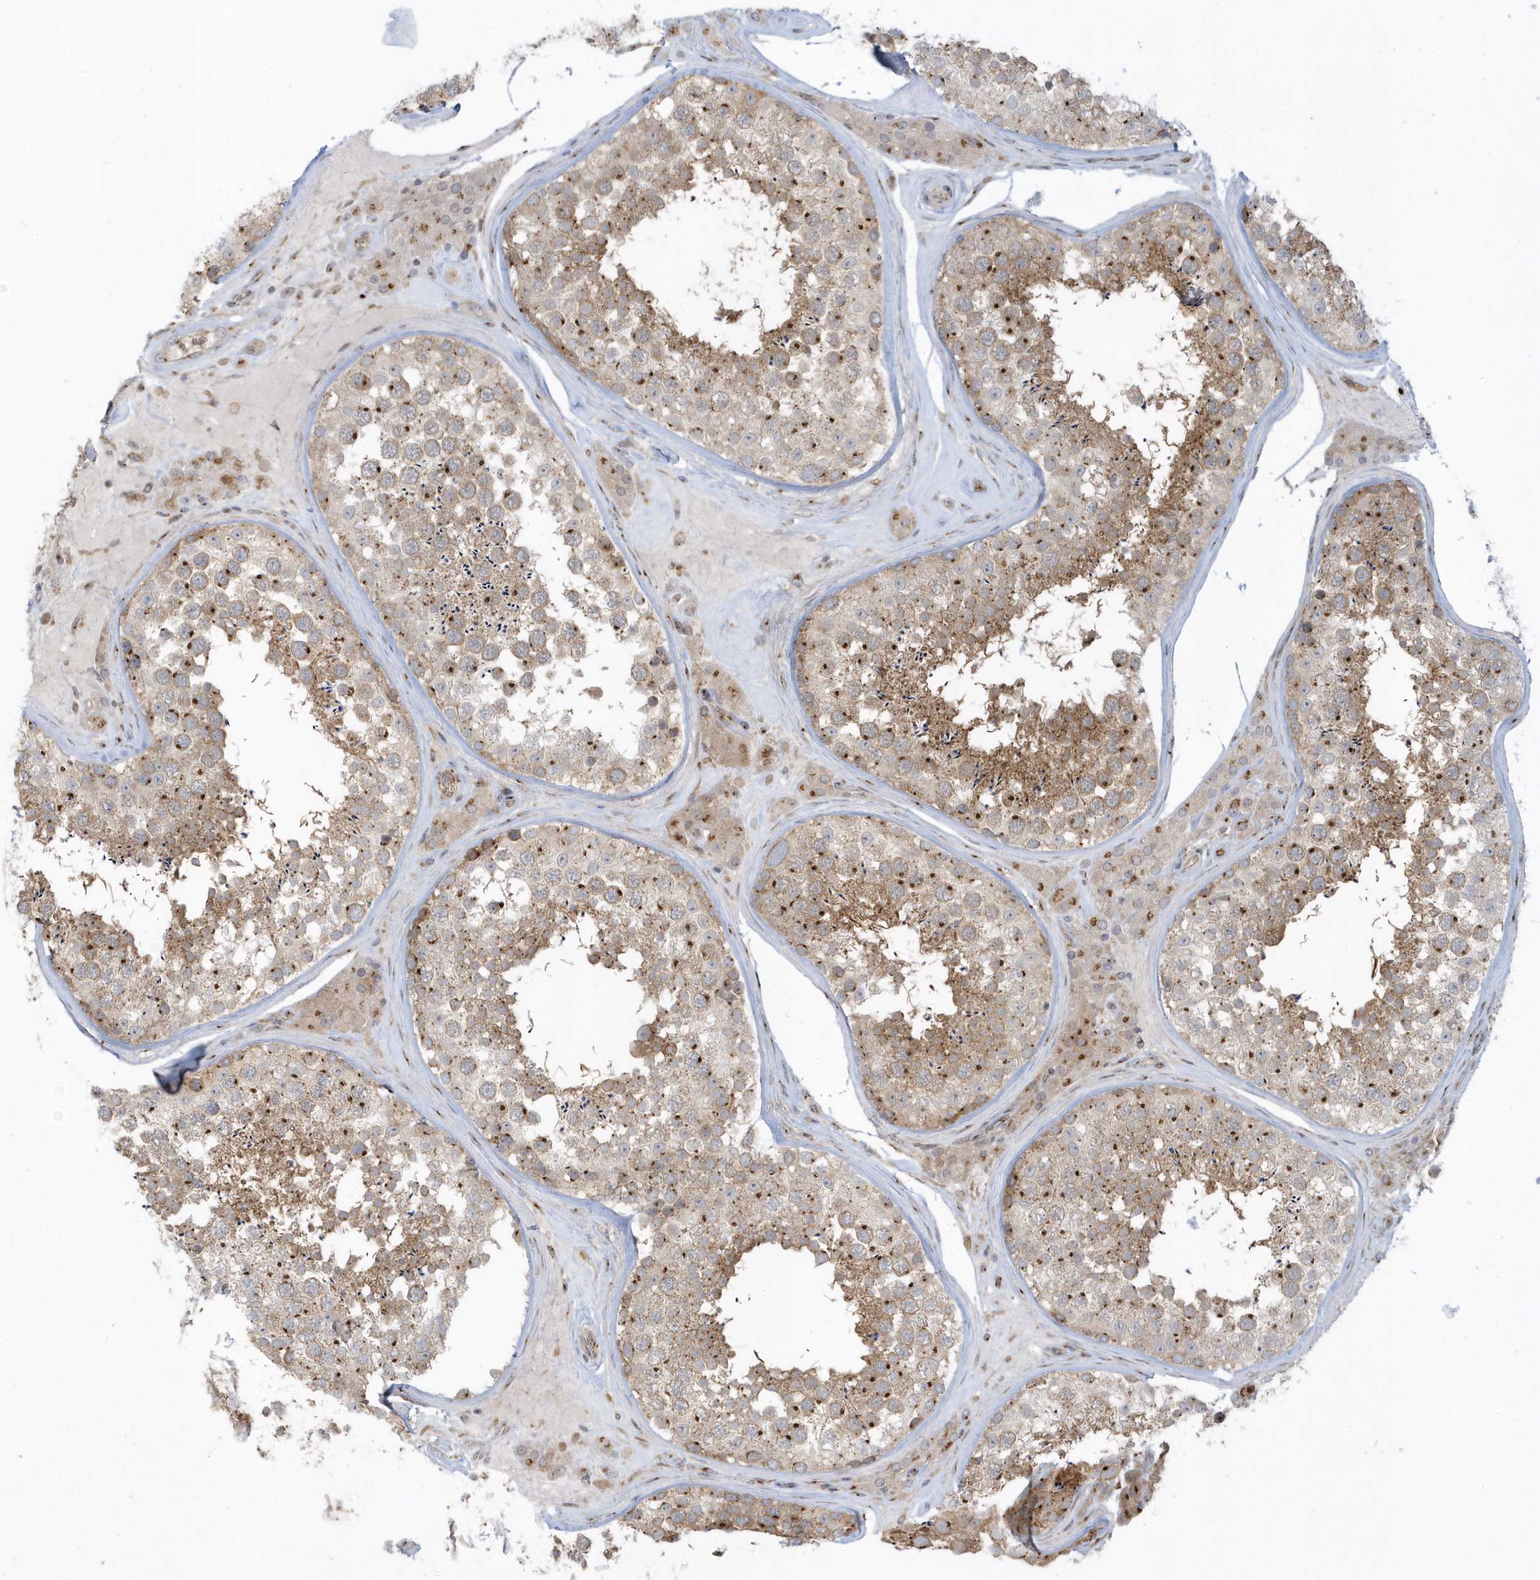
{"staining": {"intensity": "moderate", "quantity": ">75%", "location": "cytoplasmic/membranous"}, "tissue": "testis", "cell_type": "Cells in seminiferous ducts", "image_type": "normal", "snomed": [{"axis": "morphology", "description": "Normal tissue, NOS"}, {"axis": "topography", "description": "Testis"}], "caption": "Testis stained with DAB immunohistochemistry shows medium levels of moderate cytoplasmic/membranous positivity in approximately >75% of cells in seminiferous ducts.", "gene": "RPP40", "patient": {"sex": "male", "age": 46}}